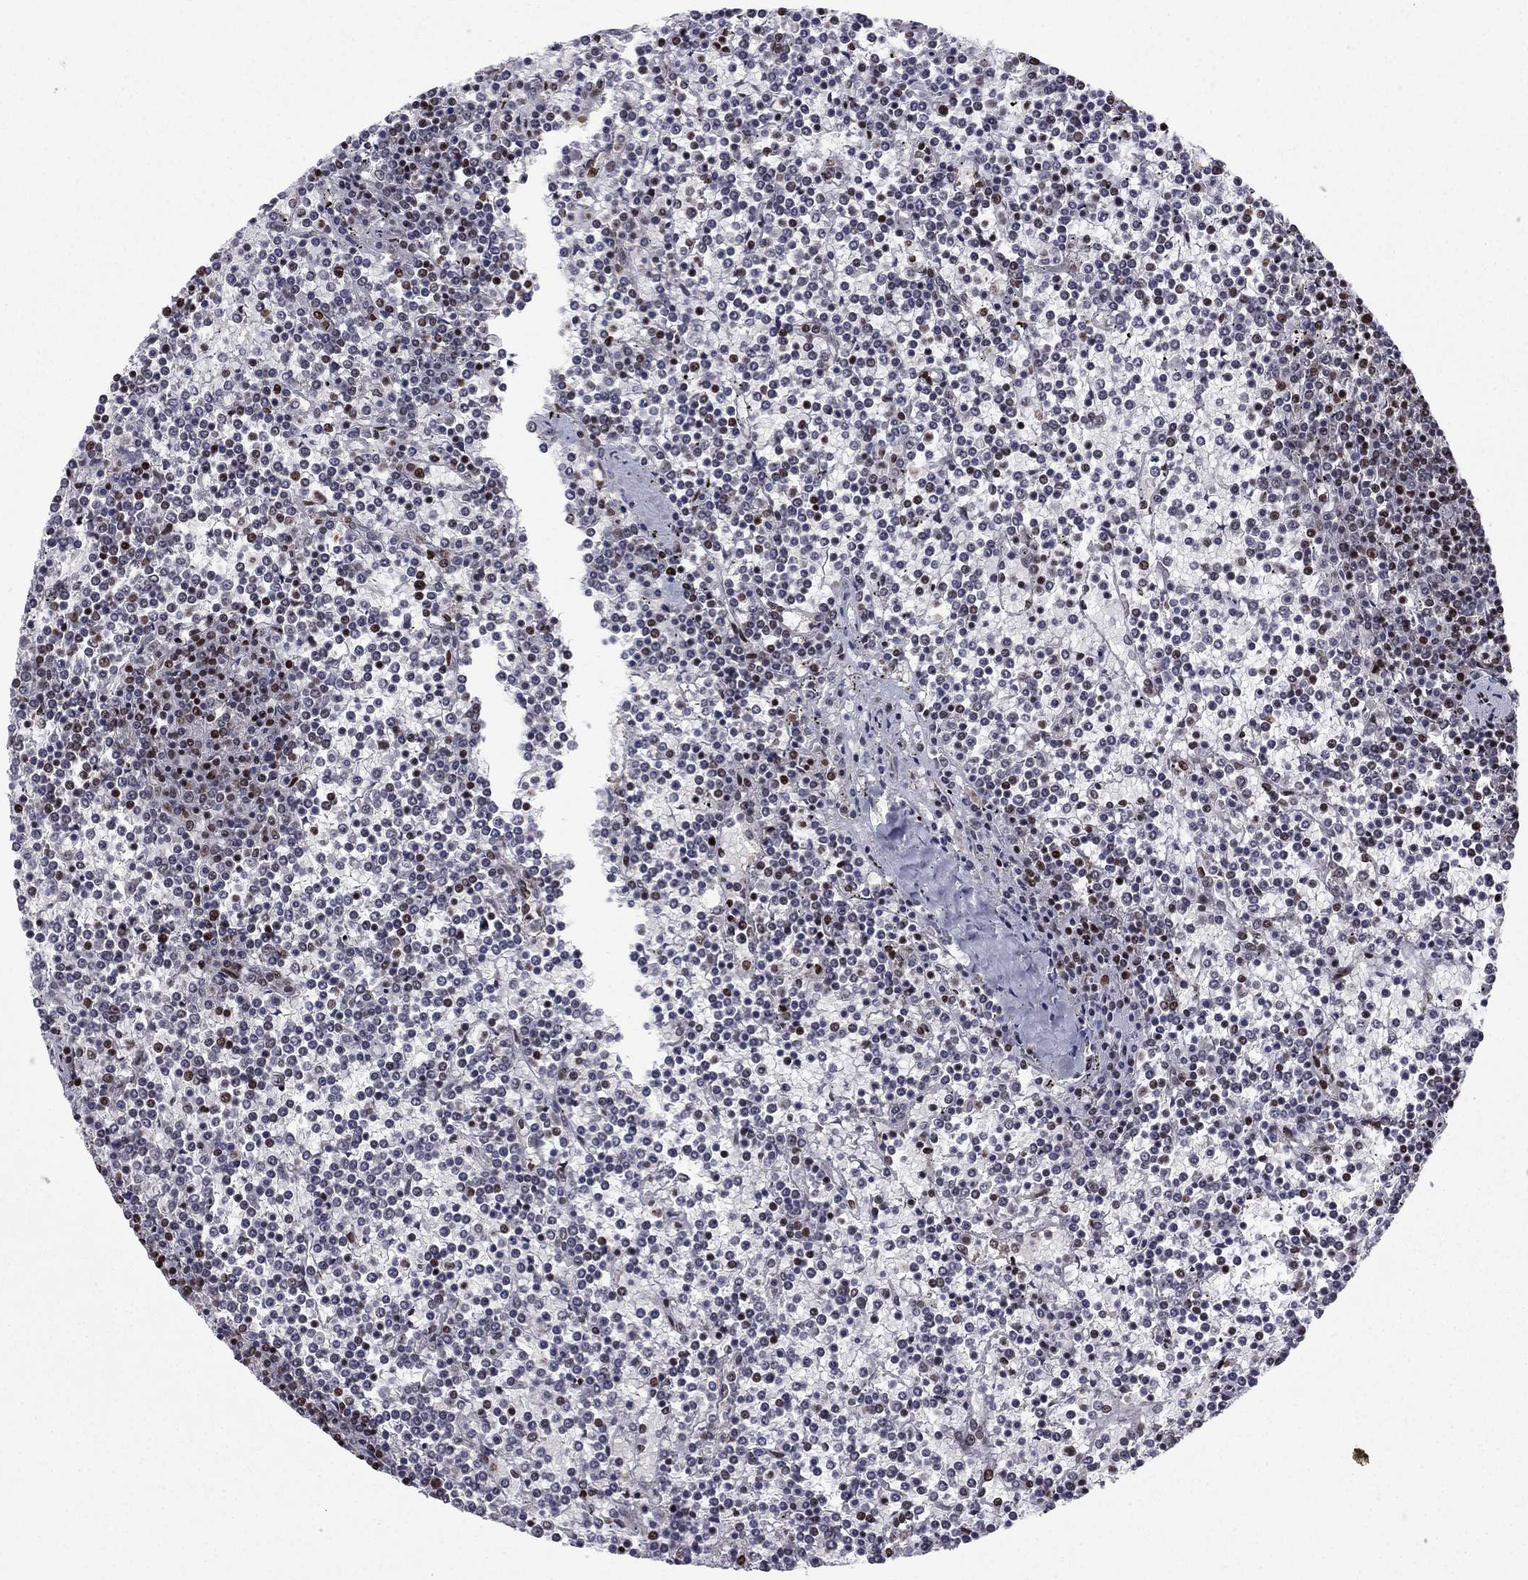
{"staining": {"intensity": "strong", "quantity": "<25%", "location": "nuclear"}, "tissue": "lymphoma", "cell_type": "Tumor cells", "image_type": "cancer", "snomed": [{"axis": "morphology", "description": "Malignant lymphoma, non-Hodgkin's type, Low grade"}, {"axis": "topography", "description": "Spleen"}], "caption": "Human lymphoma stained with a protein marker shows strong staining in tumor cells.", "gene": "USP54", "patient": {"sex": "female", "age": 19}}